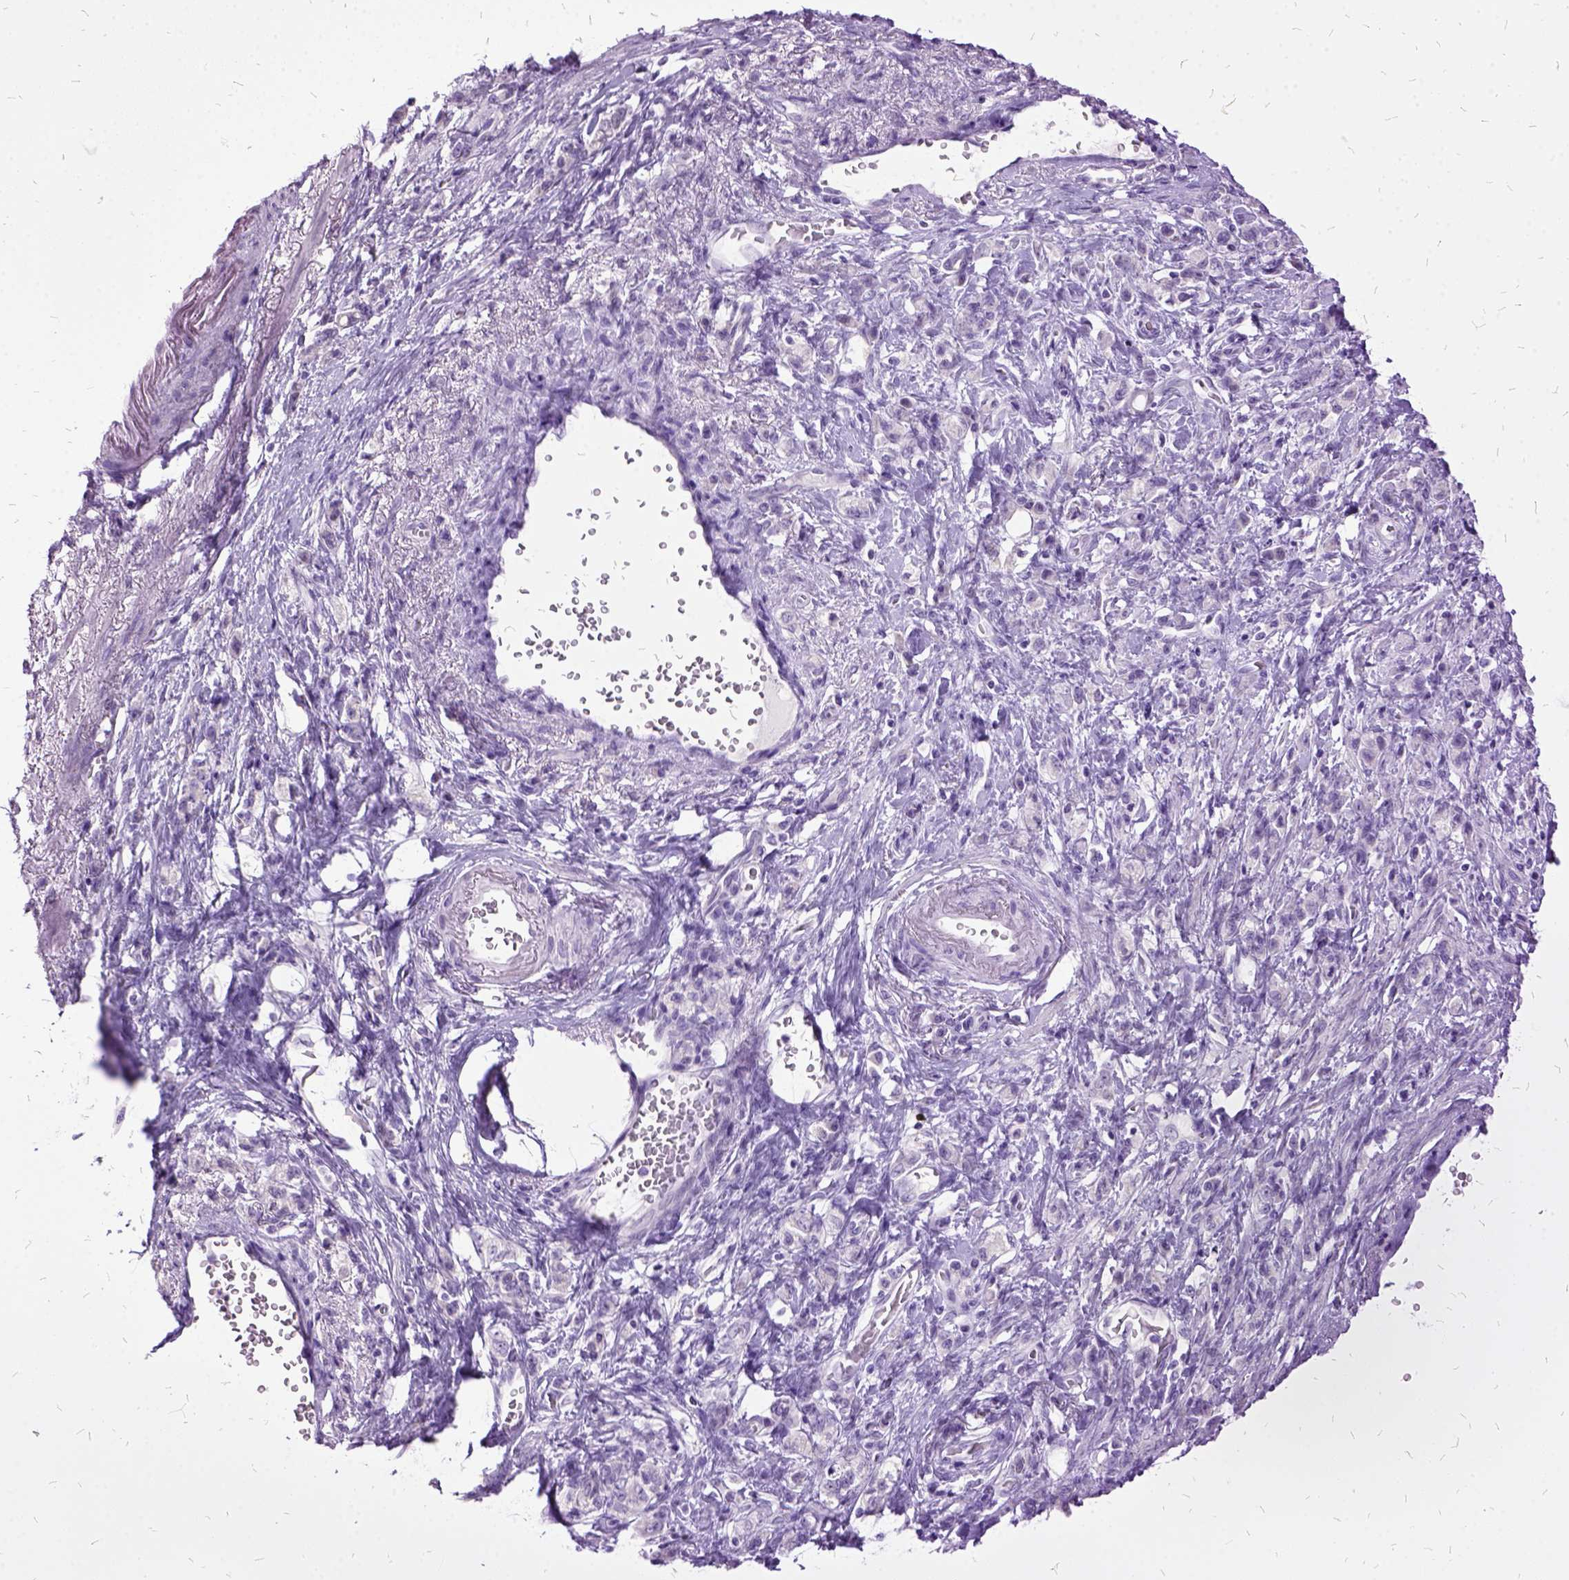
{"staining": {"intensity": "negative", "quantity": "none", "location": "none"}, "tissue": "stomach cancer", "cell_type": "Tumor cells", "image_type": "cancer", "snomed": [{"axis": "morphology", "description": "Adenocarcinoma, NOS"}, {"axis": "topography", "description": "Stomach"}], "caption": "DAB immunohistochemical staining of stomach cancer reveals no significant staining in tumor cells.", "gene": "MME", "patient": {"sex": "male", "age": 77}}